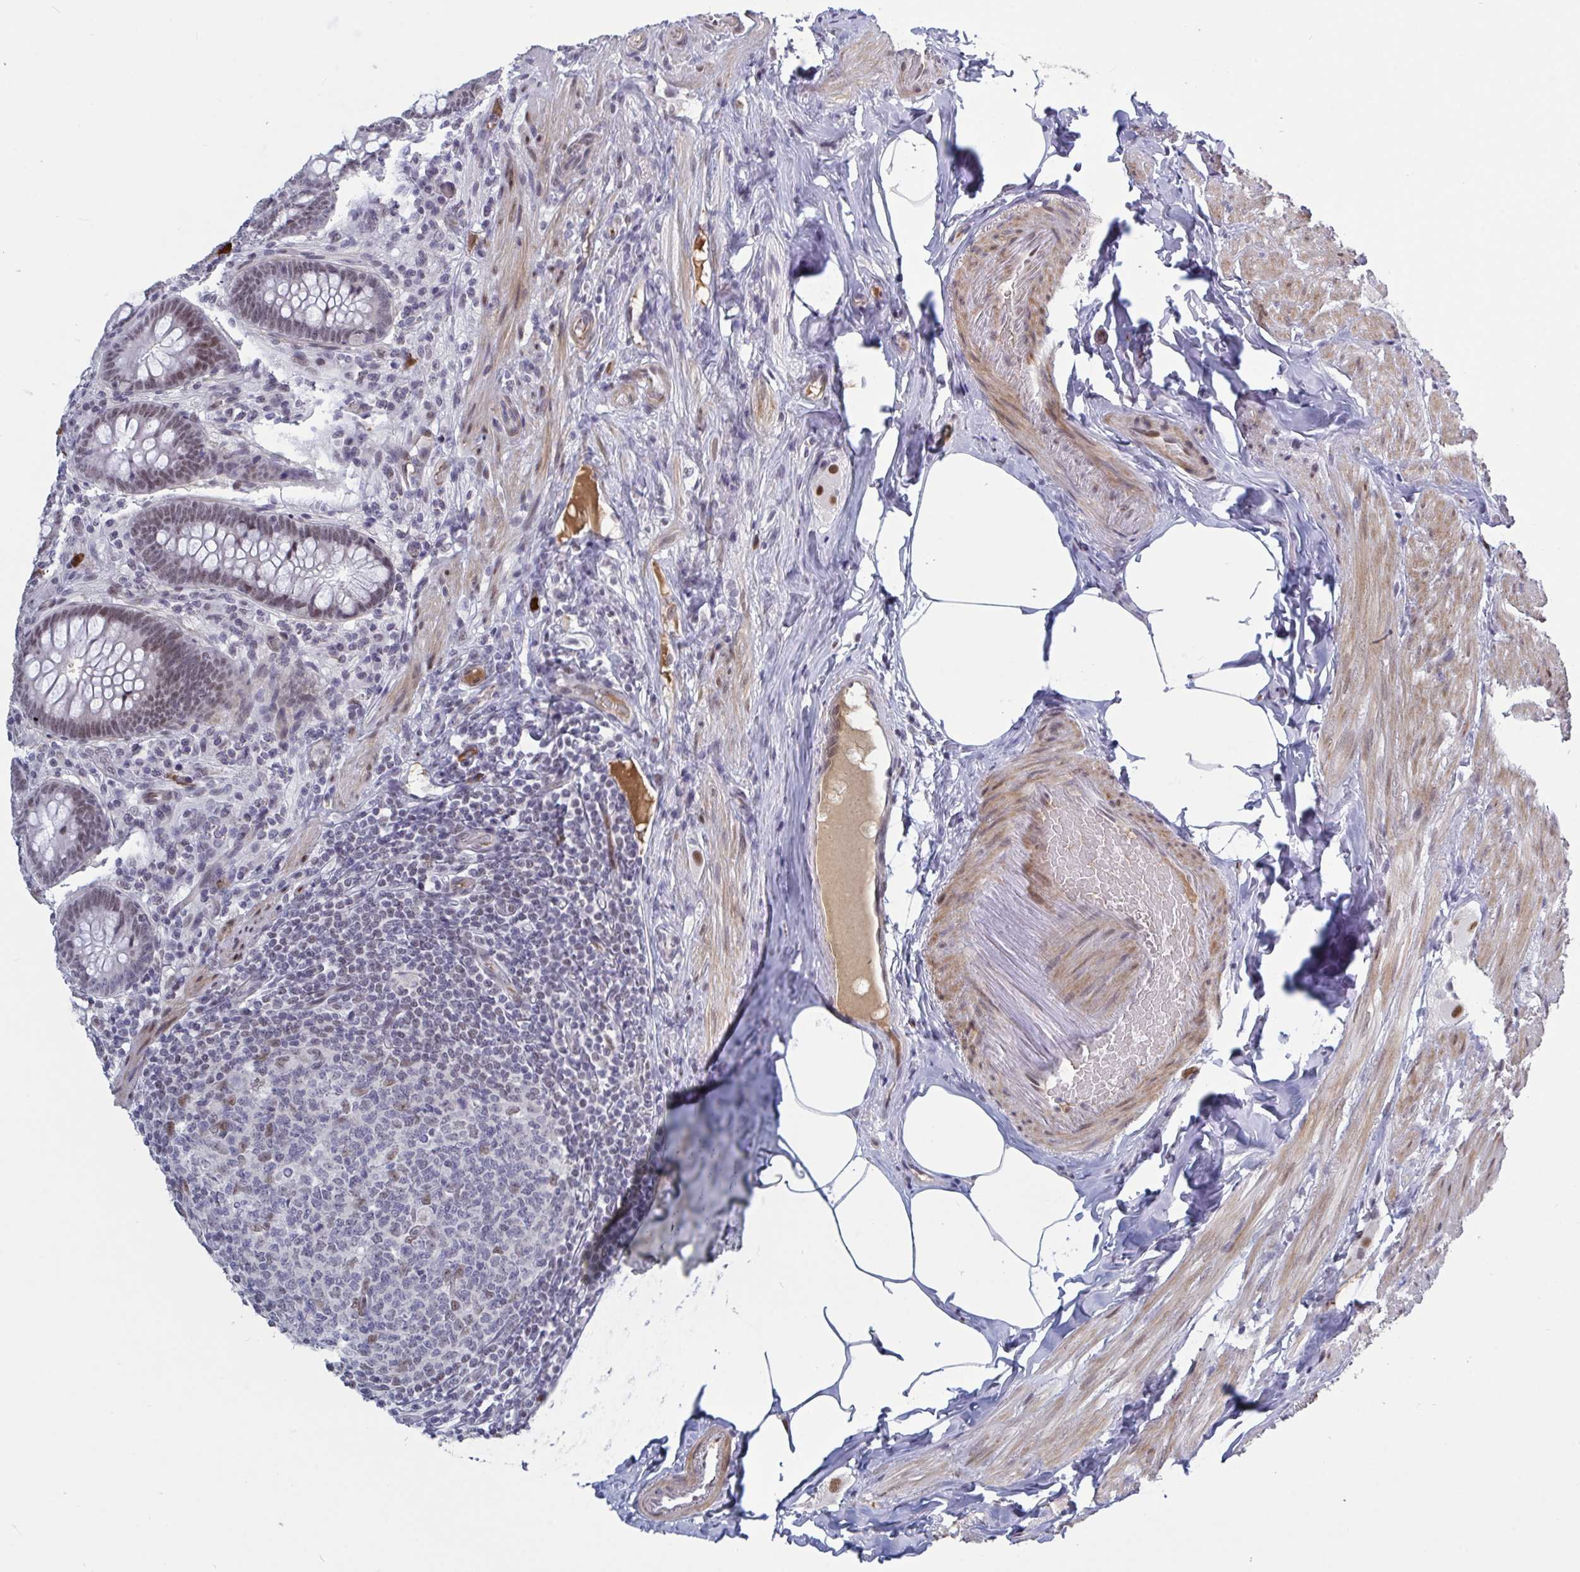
{"staining": {"intensity": "weak", "quantity": ">75%", "location": "nuclear"}, "tissue": "appendix", "cell_type": "Glandular cells", "image_type": "normal", "snomed": [{"axis": "morphology", "description": "Normal tissue, NOS"}, {"axis": "topography", "description": "Appendix"}], "caption": "DAB (3,3'-diaminobenzidine) immunohistochemical staining of unremarkable human appendix demonstrates weak nuclear protein expression in approximately >75% of glandular cells. The staining was performed using DAB (3,3'-diaminobenzidine), with brown indicating positive protein expression. Nuclei are stained blue with hematoxylin.", "gene": "BCL7B", "patient": {"sex": "male", "age": 71}}